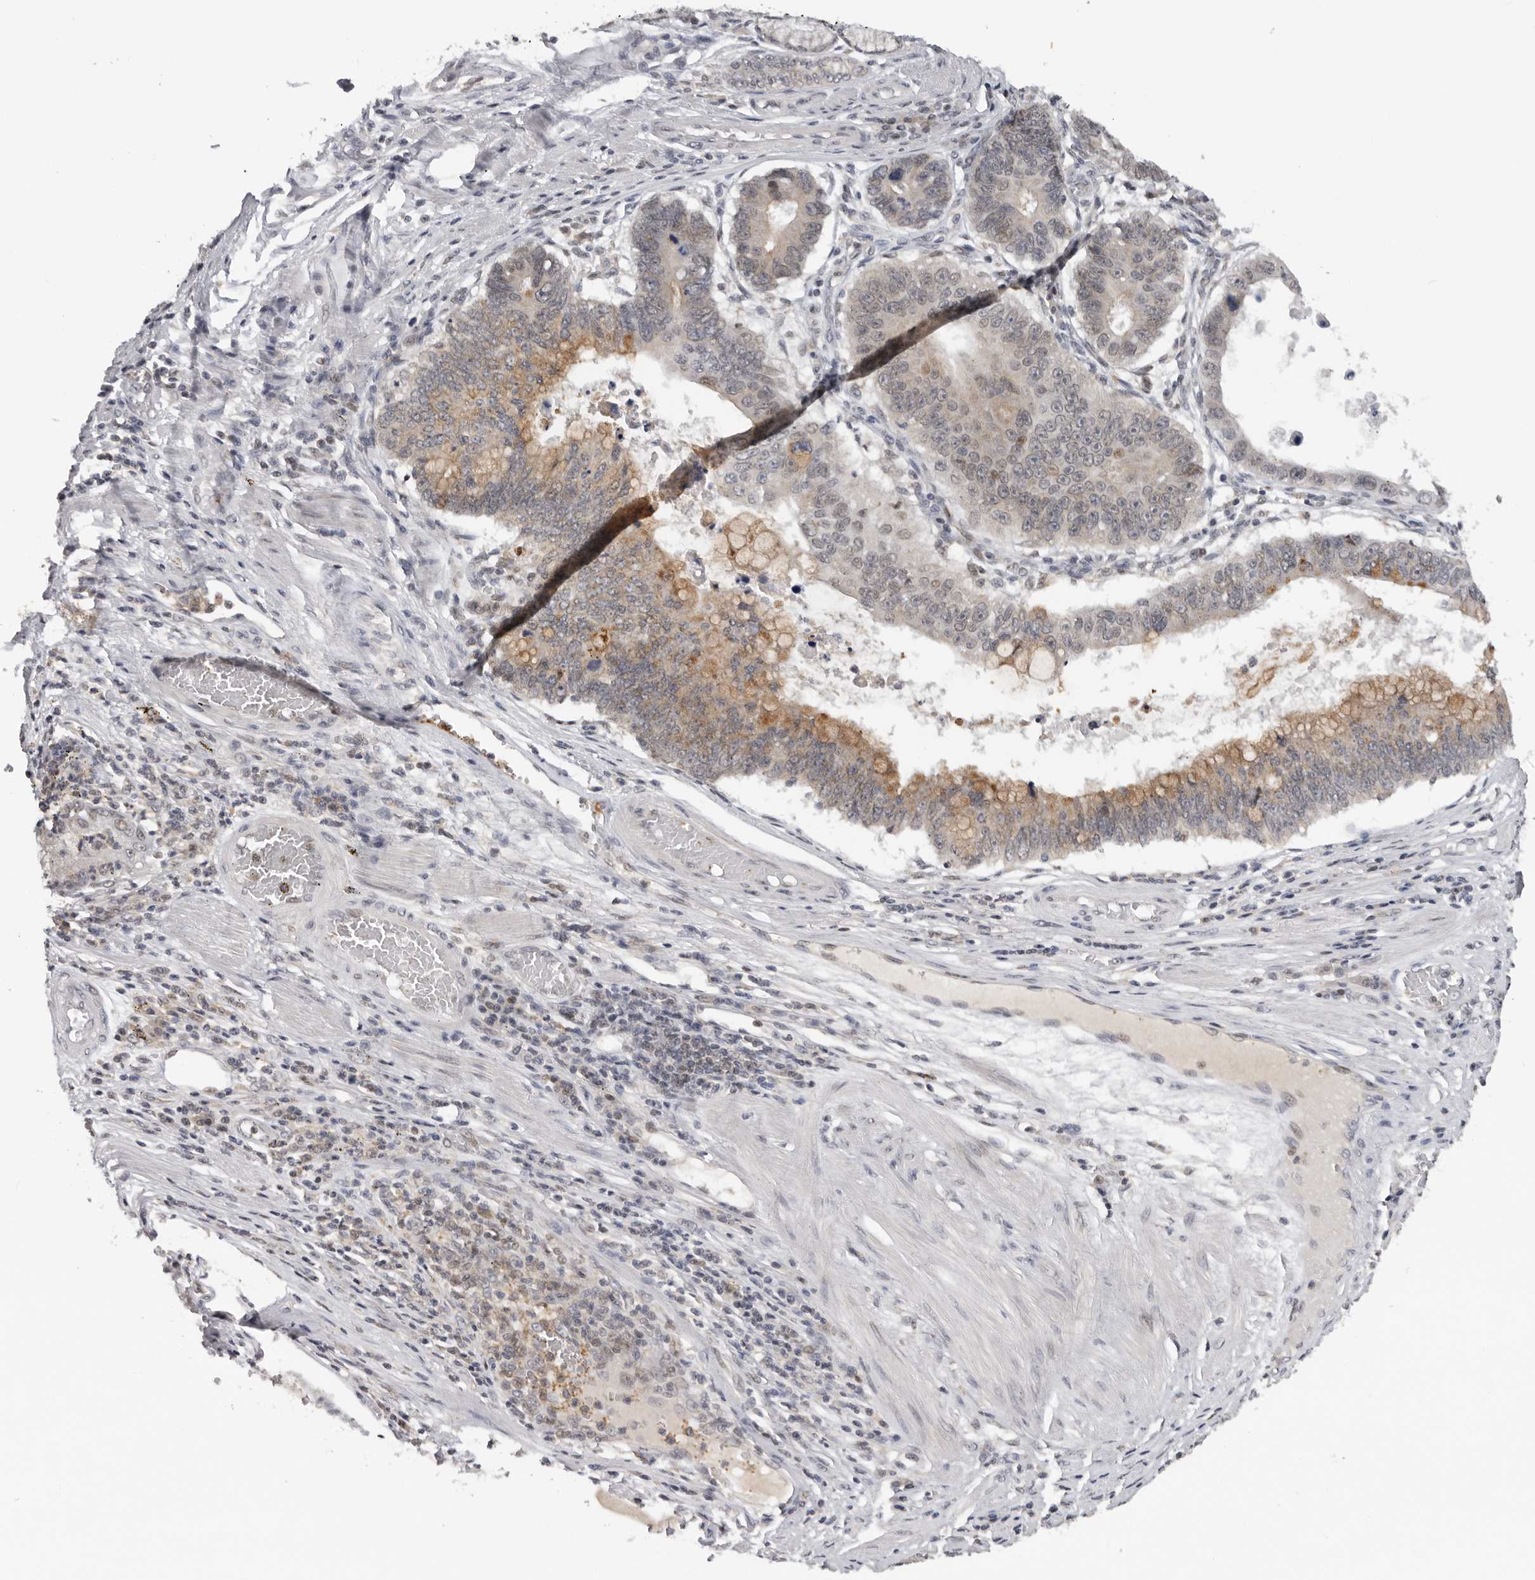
{"staining": {"intensity": "negative", "quantity": "none", "location": "none"}, "tissue": "stomach cancer", "cell_type": "Tumor cells", "image_type": "cancer", "snomed": [{"axis": "morphology", "description": "Adenocarcinoma, NOS"}, {"axis": "topography", "description": "Stomach"}], "caption": "Photomicrograph shows no significant protein expression in tumor cells of adenocarcinoma (stomach).", "gene": "KIF2B", "patient": {"sex": "male", "age": 59}}